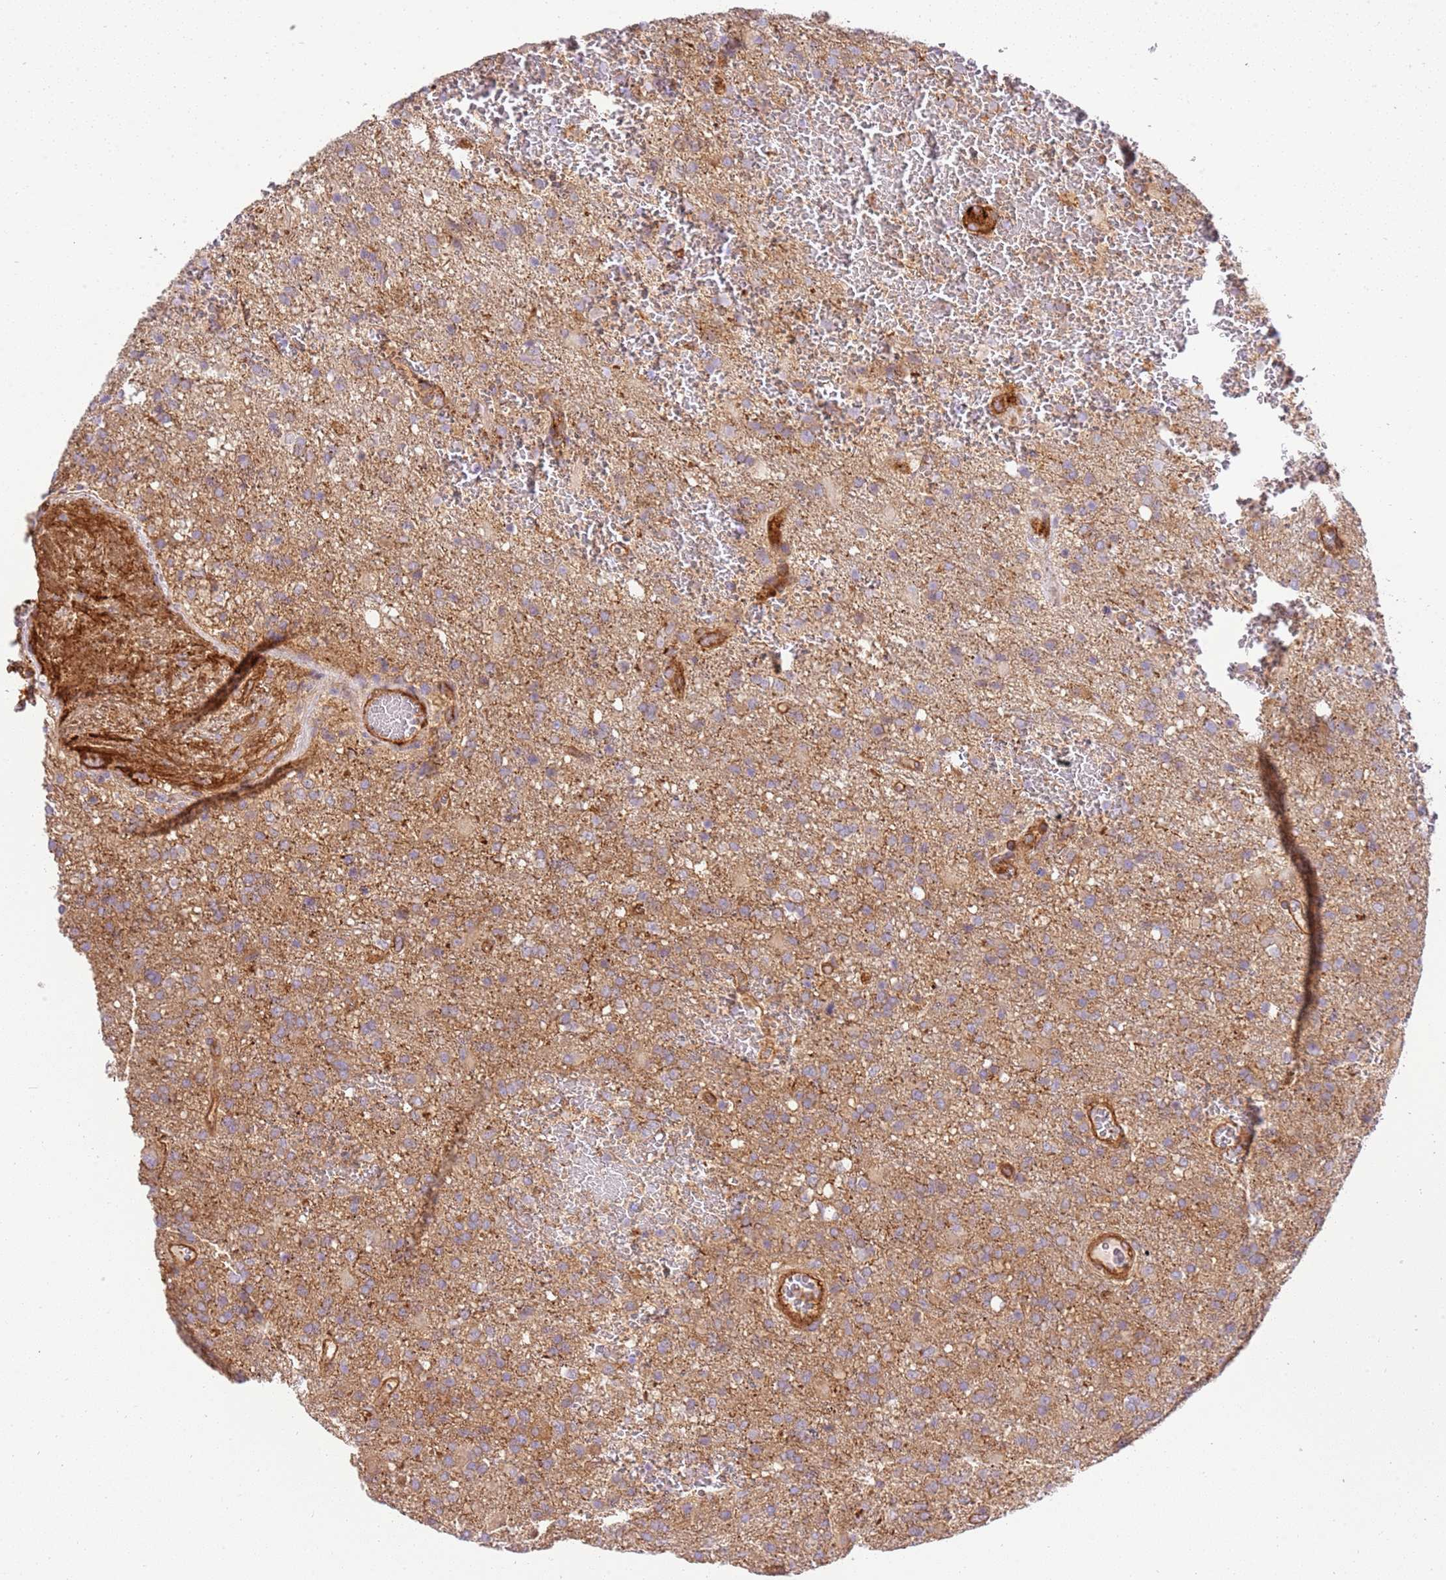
{"staining": {"intensity": "weak", "quantity": ">75%", "location": "cytoplasmic/membranous"}, "tissue": "glioma", "cell_type": "Tumor cells", "image_type": "cancer", "snomed": [{"axis": "morphology", "description": "Glioma, malignant, High grade"}, {"axis": "topography", "description": "Brain"}], "caption": "Glioma tissue exhibits weak cytoplasmic/membranous positivity in about >75% of tumor cells", "gene": "EFCAB8", "patient": {"sex": "female", "age": 74}}